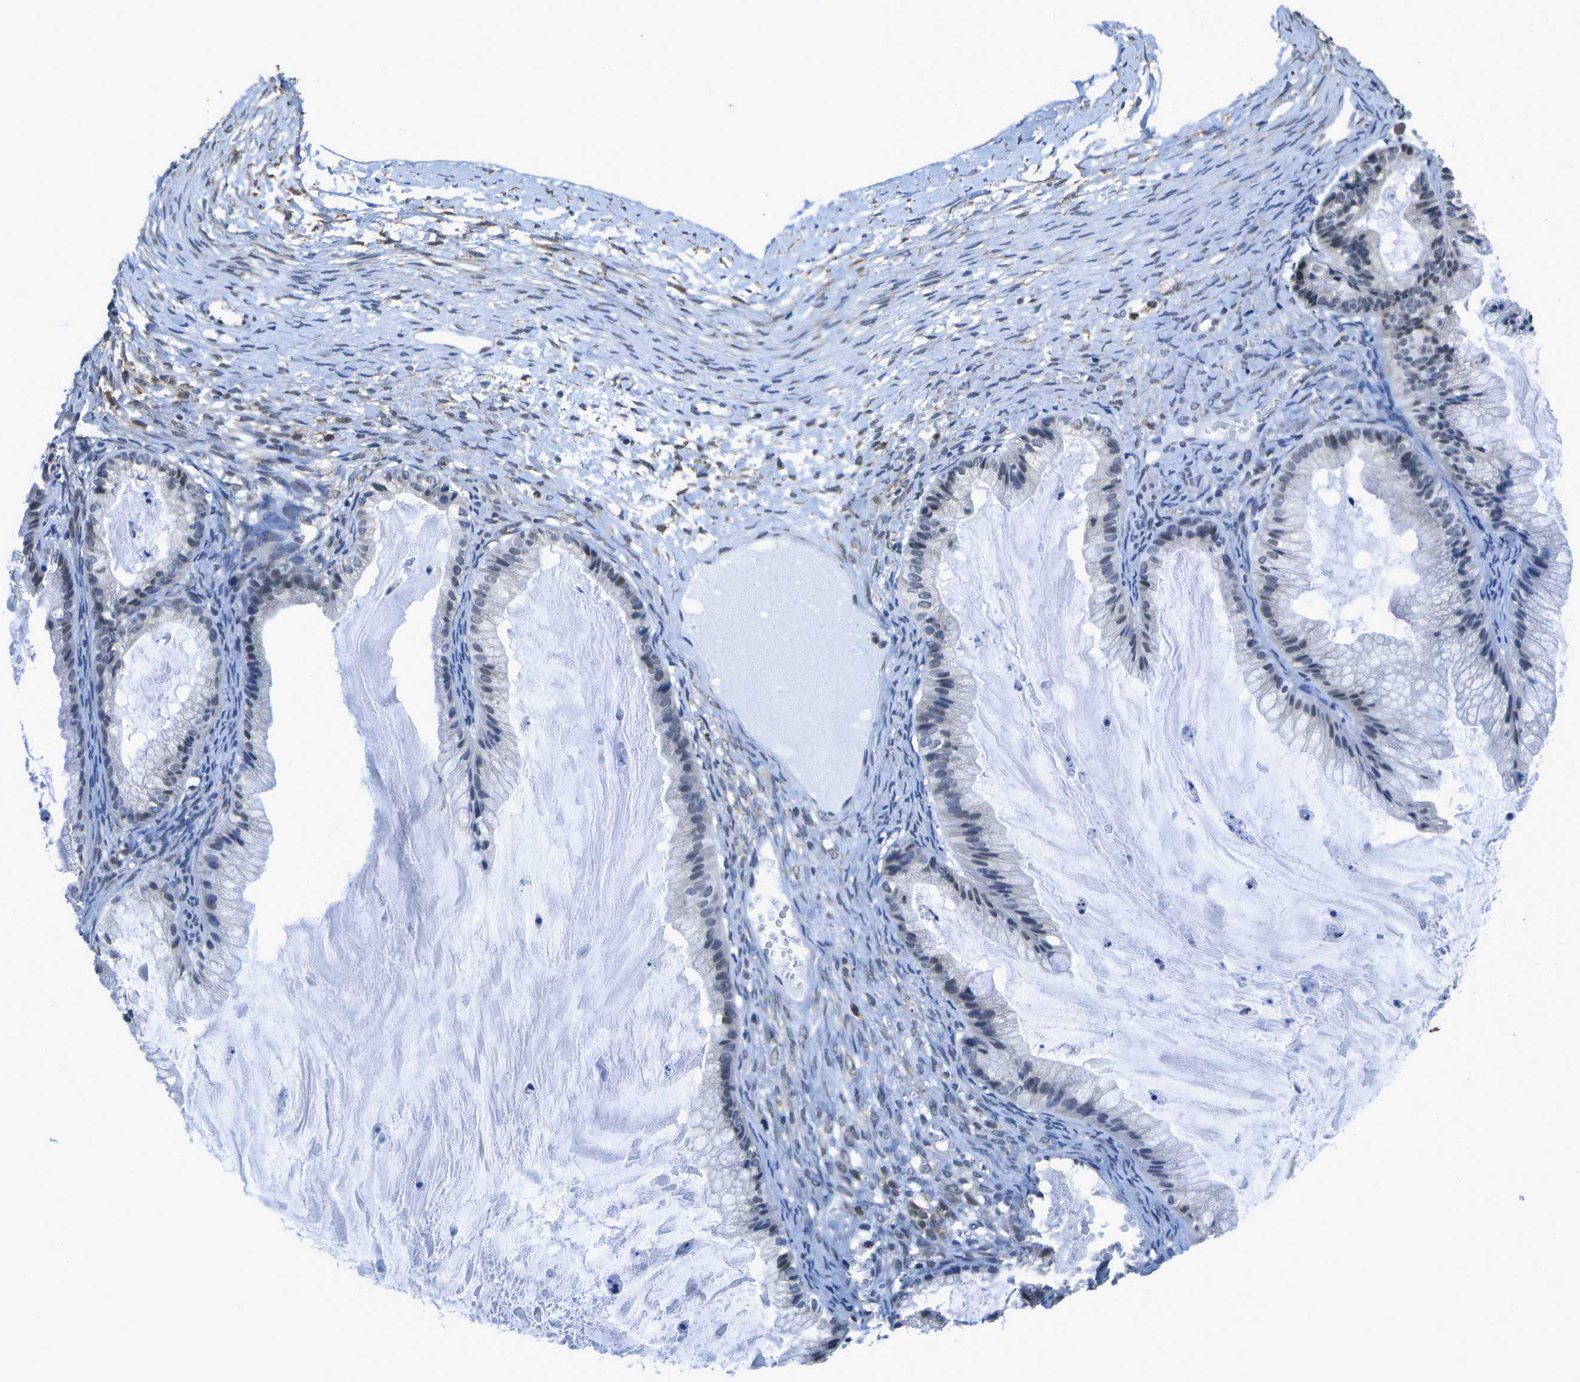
{"staining": {"intensity": "negative", "quantity": "none", "location": "none"}, "tissue": "ovarian cancer", "cell_type": "Tumor cells", "image_type": "cancer", "snomed": [{"axis": "morphology", "description": "Cystadenocarcinoma, mucinous, NOS"}, {"axis": "topography", "description": "Ovary"}], "caption": "Tumor cells are negative for brown protein staining in ovarian cancer (mucinous cystadenocarcinoma).", "gene": "DSE", "patient": {"sex": "female", "age": 57}}